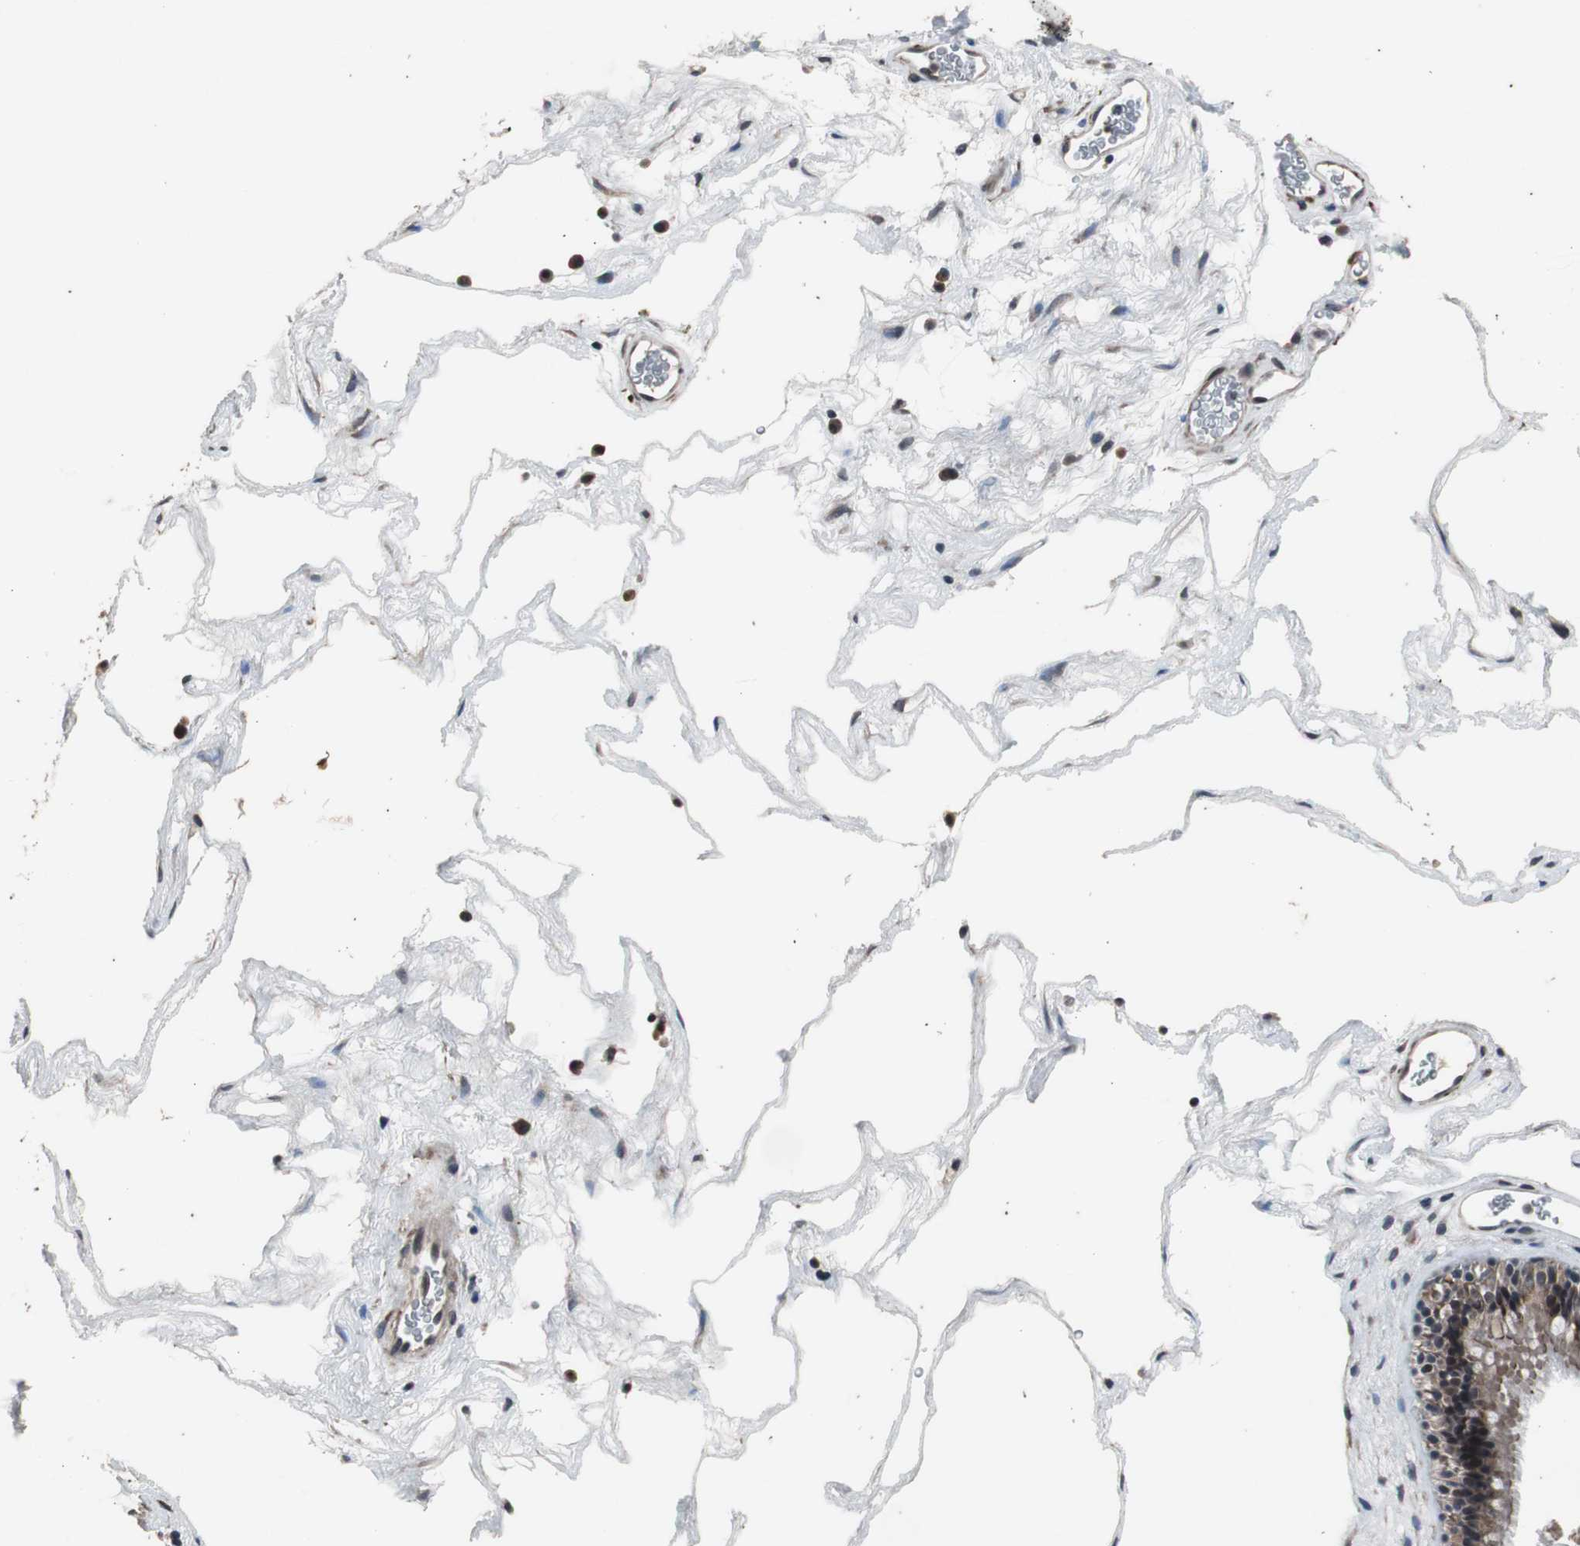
{"staining": {"intensity": "weak", "quantity": ">75%", "location": "cytoplasmic/membranous"}, "tissue": "nasopharynx", "cell_type": "Respiratory epithelial cells", "image_type": "normal", "snomed": [{"axis": "morphology", "description": "Normal tissue, NOS"}, {"axis": "morphology", "description": "Inflammation, NOS"}, {"axis": "topography", "description": "Nasopharynx"}], "caption": "Protein expression analysis of normal nasopharynx exhibits weak cytoplasmic/membranous staining in about >75% of respiratory epithelial cells. (Brightfield microscopy of DAB IHC at high magnification).", "gene": "CRADD", "patient": {"sex": "male", "age": 48}}